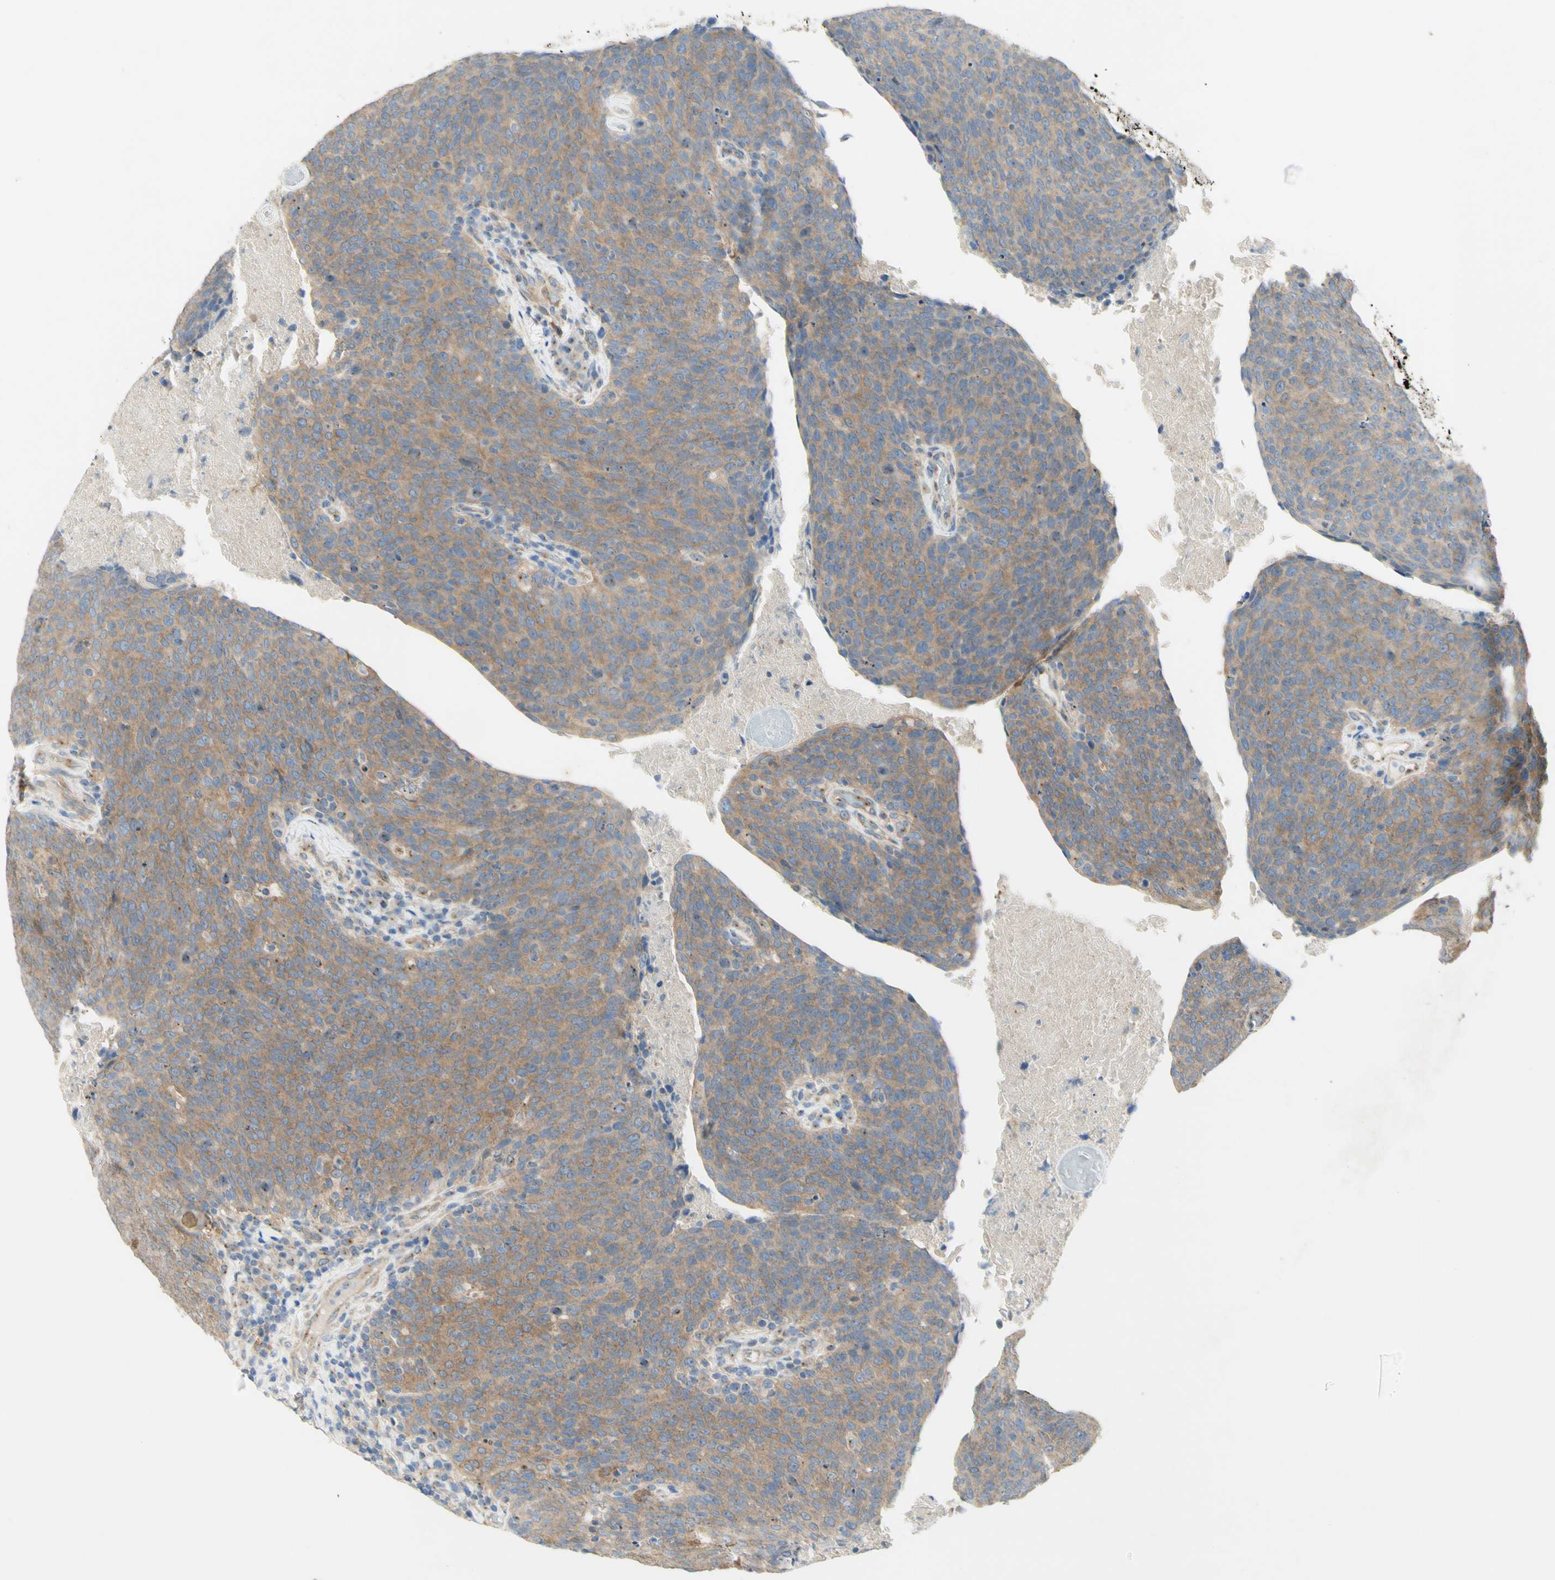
{"staining": {"intensity": "moderate", "quantity": ">75%", "location": "cytoplasmic/membranous"}, "tissue": "head and neck cancer", "cell_type": "Tumor cells", "image_type": "cancer", "snomed": [{"axis": "morphology", "description": "Squamous cell carcinoma, NOS"}, {"axis": "morphology", "description": "Squamous cell carcinoma, metastatic, NOS"}, {"axis": "topography", "description": "Lymph node"}, {"axis": "topography", "description": "Head-Neck"}], "caption": "Immunohistochemical staining of human metastatic squamous cell carcinoma (head and neck) reveals medium levels of moderate cytoplasmic/membranous staining in approximately >75% of tumor cells.", "gene": "DYNC1H1", "patient": {"sex": "male", "age": 62}}